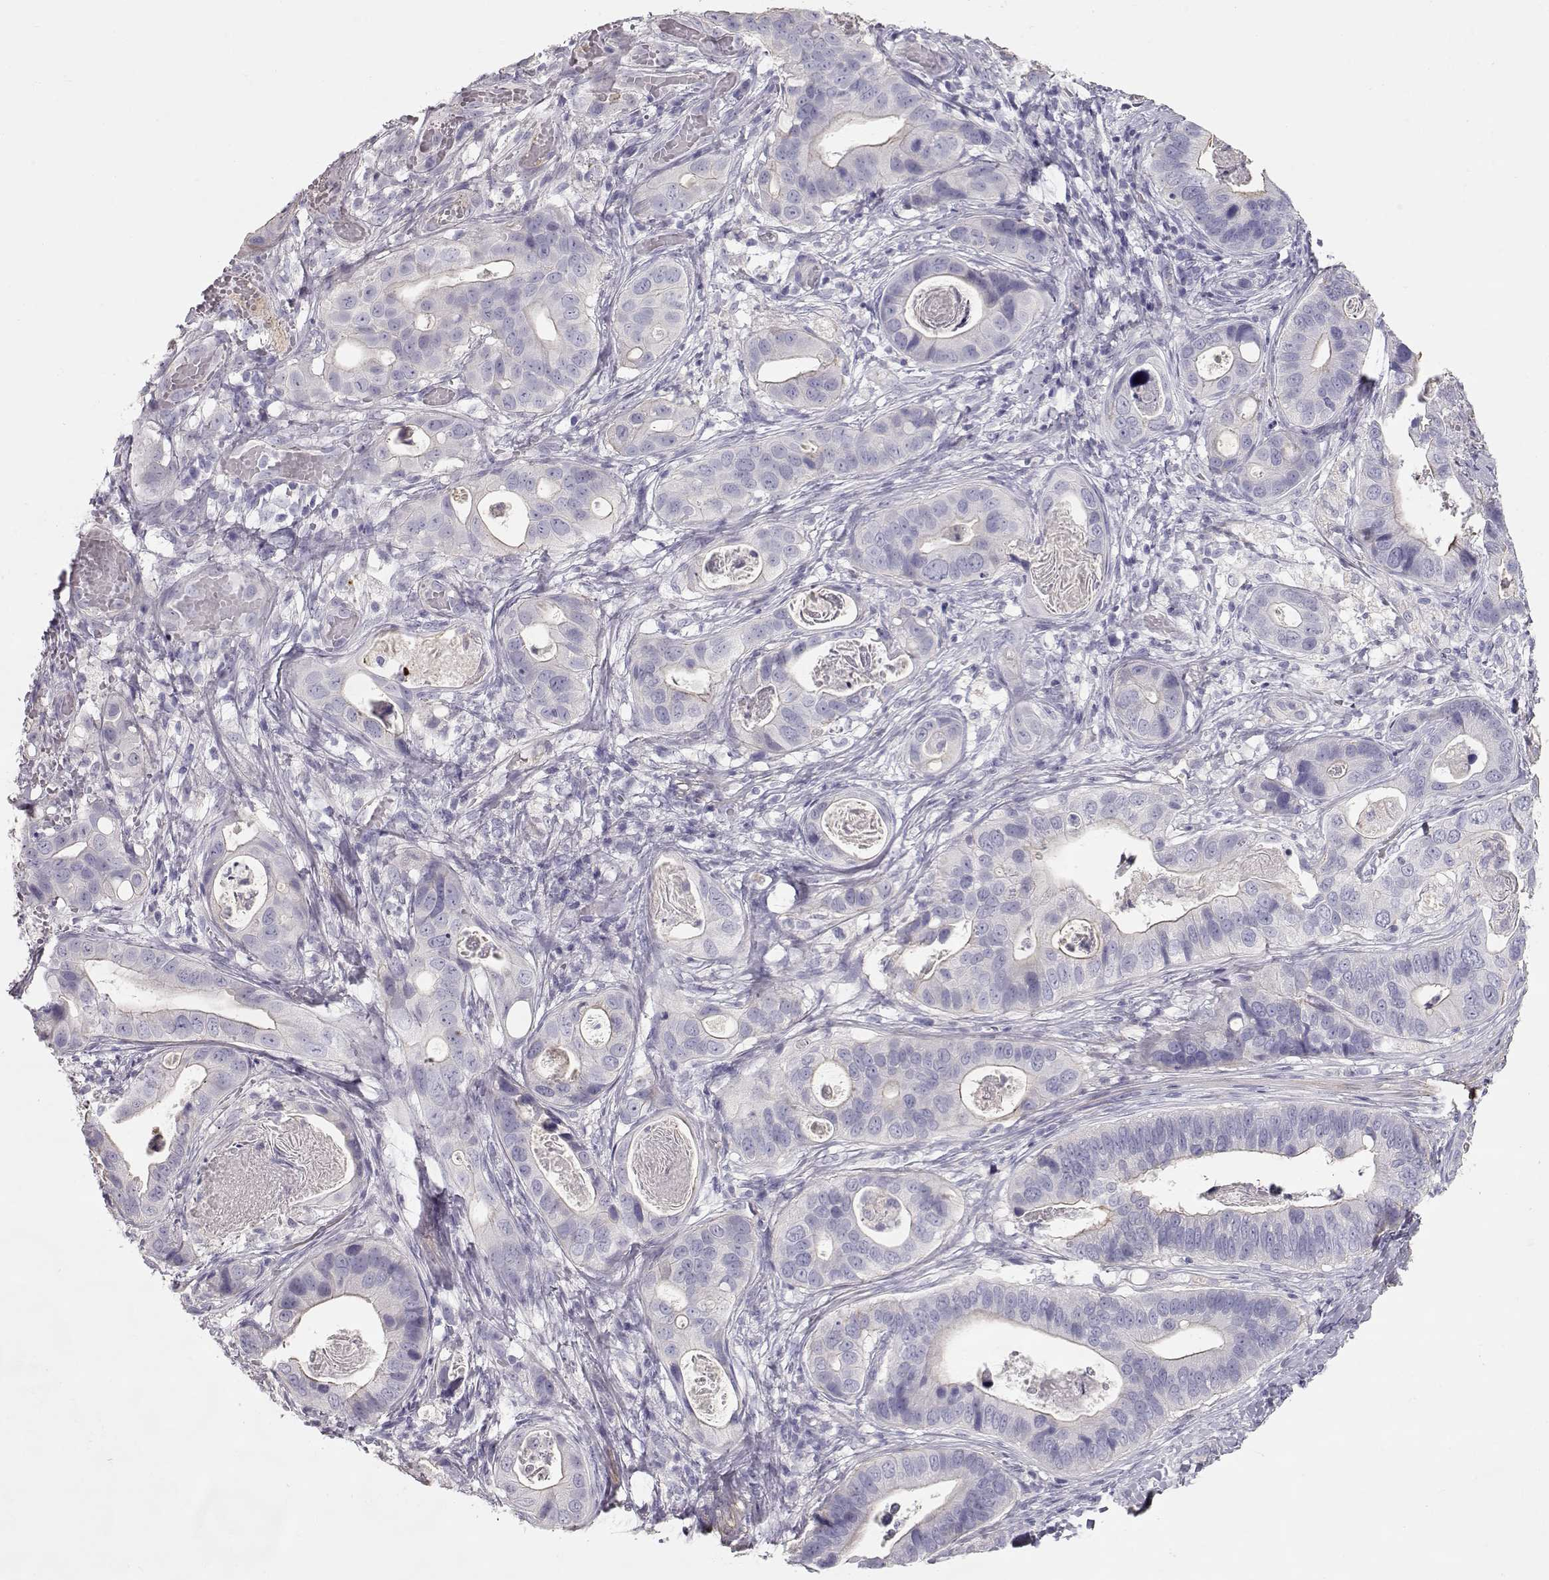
{"staining": {"intensity": "negative", "quantity": "none", "location": "none"}, "tissue": "stomach cancer", "cell_type": "Tumor cells", "image_type": "cancer", "snomed": [{"axis": "morphology", "description": "Adenocarcinoma, NOS"}, {"axis": "topography", "description": "Stomach"}], "caption": "Immunohistochemistry histopathology image of stomach cancer stained for a protein (brown), which displays no positivity in tumor cells.", "gene": "SLITRK3", "patient": {"sex": "male", "age": 84}}